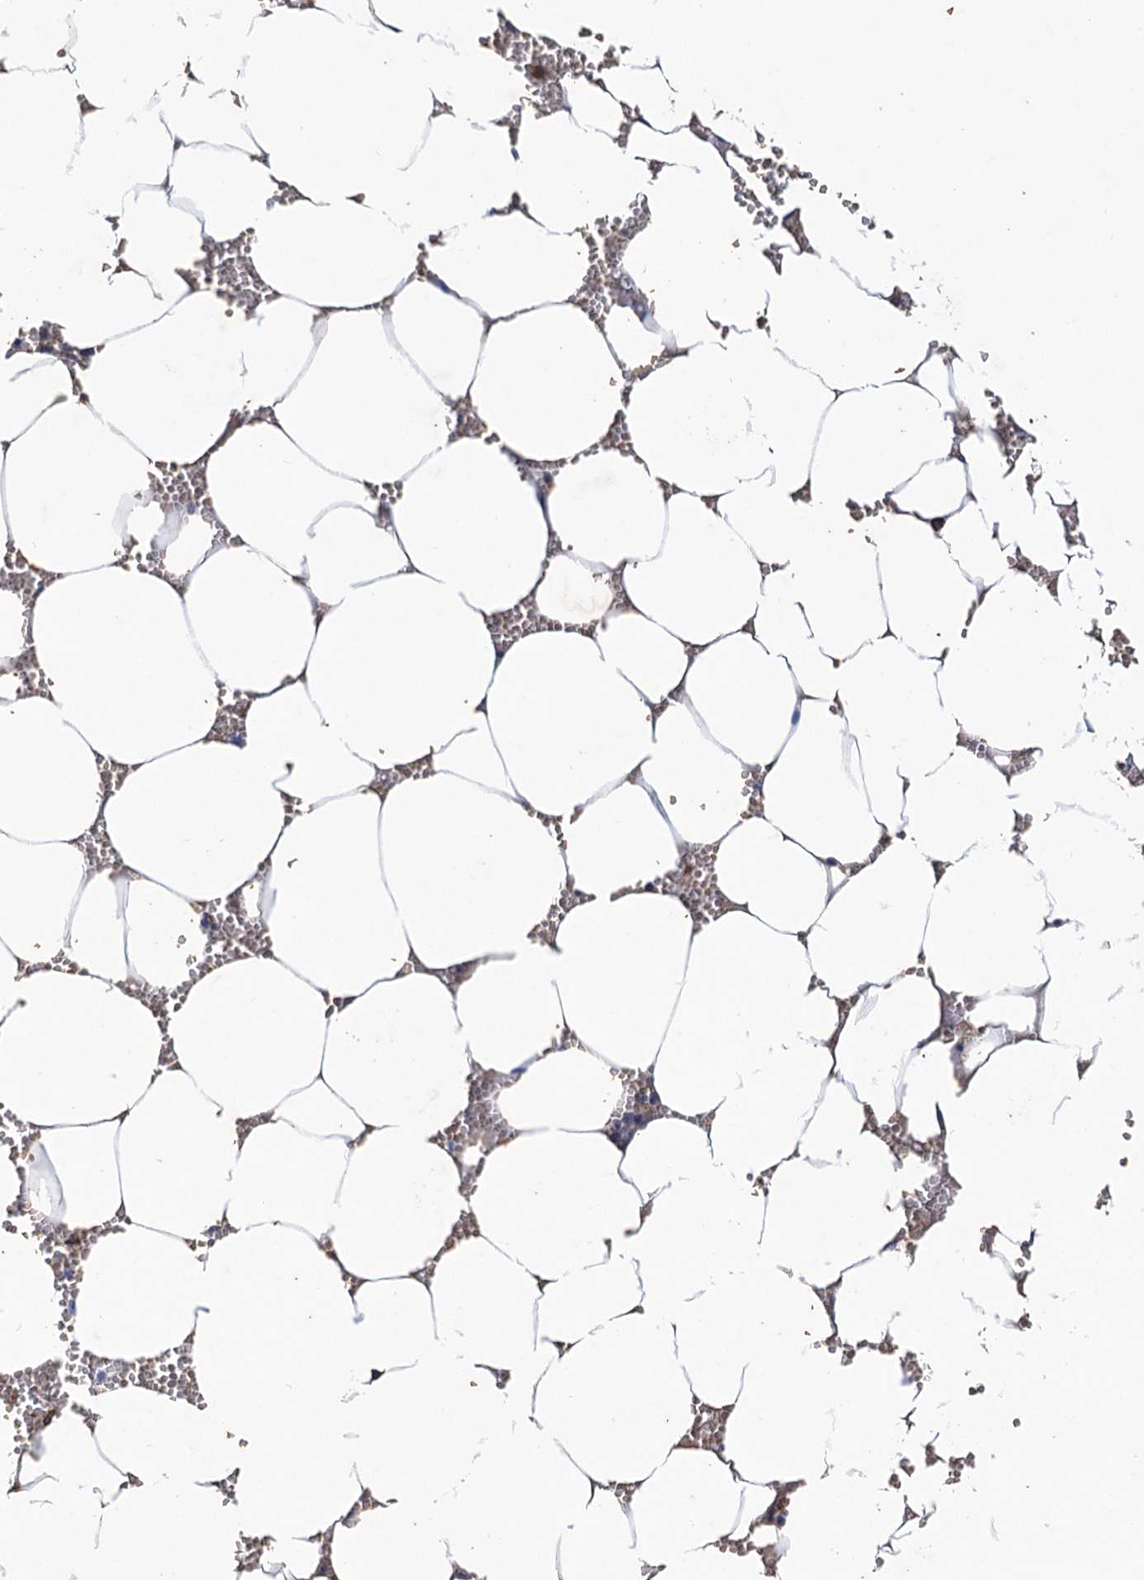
{"staining": {"intensity": "negative", "quantity": "none", "location": "none"}, "tissue": "bone marrow", "cell_type": "Hematopoietic cells", "image_type": "normal", "snomed": [{"axis": "morphology", "description": "Normal tissue, NOS"}, {"axis": "topography", "description": "Bone marrow"}], "caption": "The image displays no staining of hematopoietic cells in benign bone marrow.", "gene": "STING1", "patient": {"sex": "male", "age": 70}}